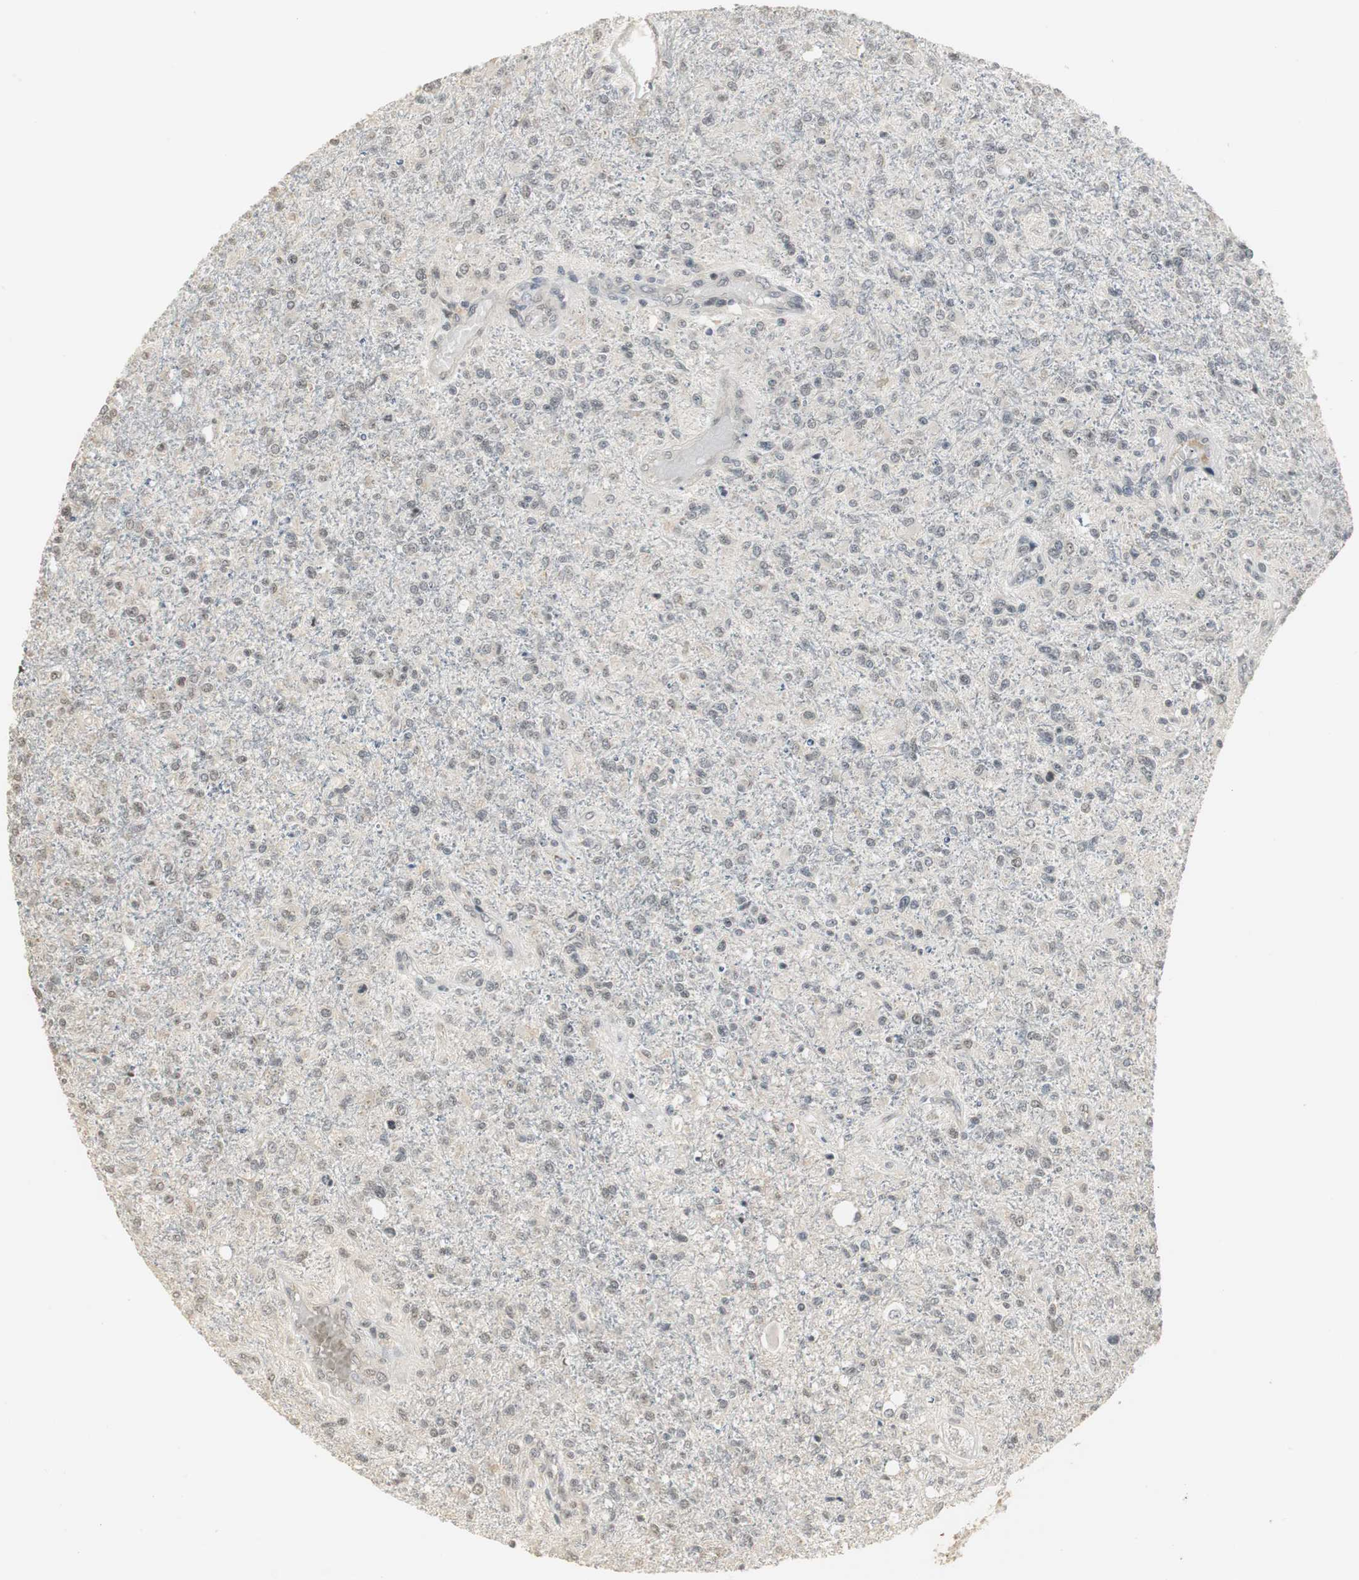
{"staining": {"intensity": "negative", "quantity": "none", "location": "none"}, "tissue": "glioma", "cell_type": "Tumor cells", "image_type": "cancer", "snomed": [{"axis": "morphology", "description": "Glioma, malignant, High grade"}, {"axis": "topography", "description": "Cerebral cortex"}], "caption": "Tumor cells show no significant positivity in high-grade glioma (malignant).", "gene": "ELOA", "patient": {"sex": "male", "age": 76}}